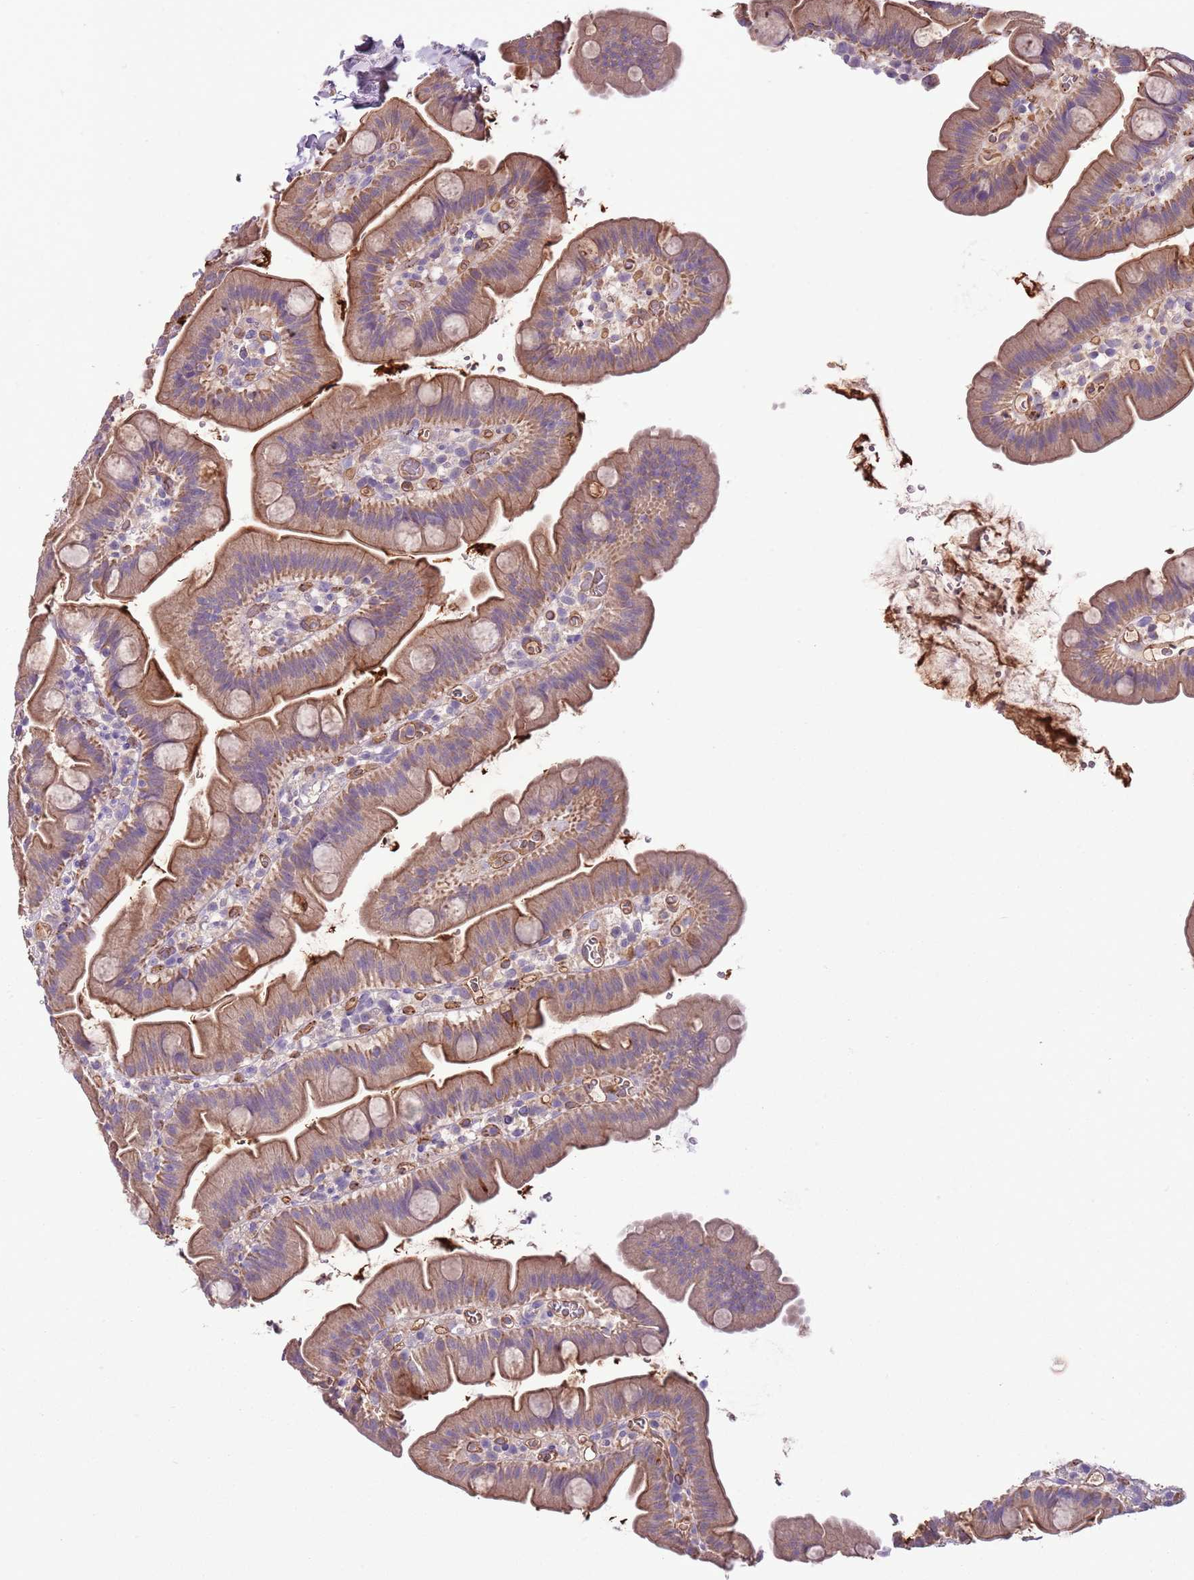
{"staining": {"intensity": "moderate", "quantity": ">75%", "location": "cytoplasmic/membranous"}, "tissue": "small intestine", "cell_type": "Glandular cells", "image_type": "normal", "snomed": [{"axis": "morphology", "description": "Normal tissue, NOS"}, {"axis": "topography", "description": "Small intestine"}], "caption": "A photomicrograph of small intestine stained for a protein shows moderate cytoplasmic/membranous brown staining in glandular cells.", "gene": "HES3", "patient": {"sex": "female", "age": 68}}